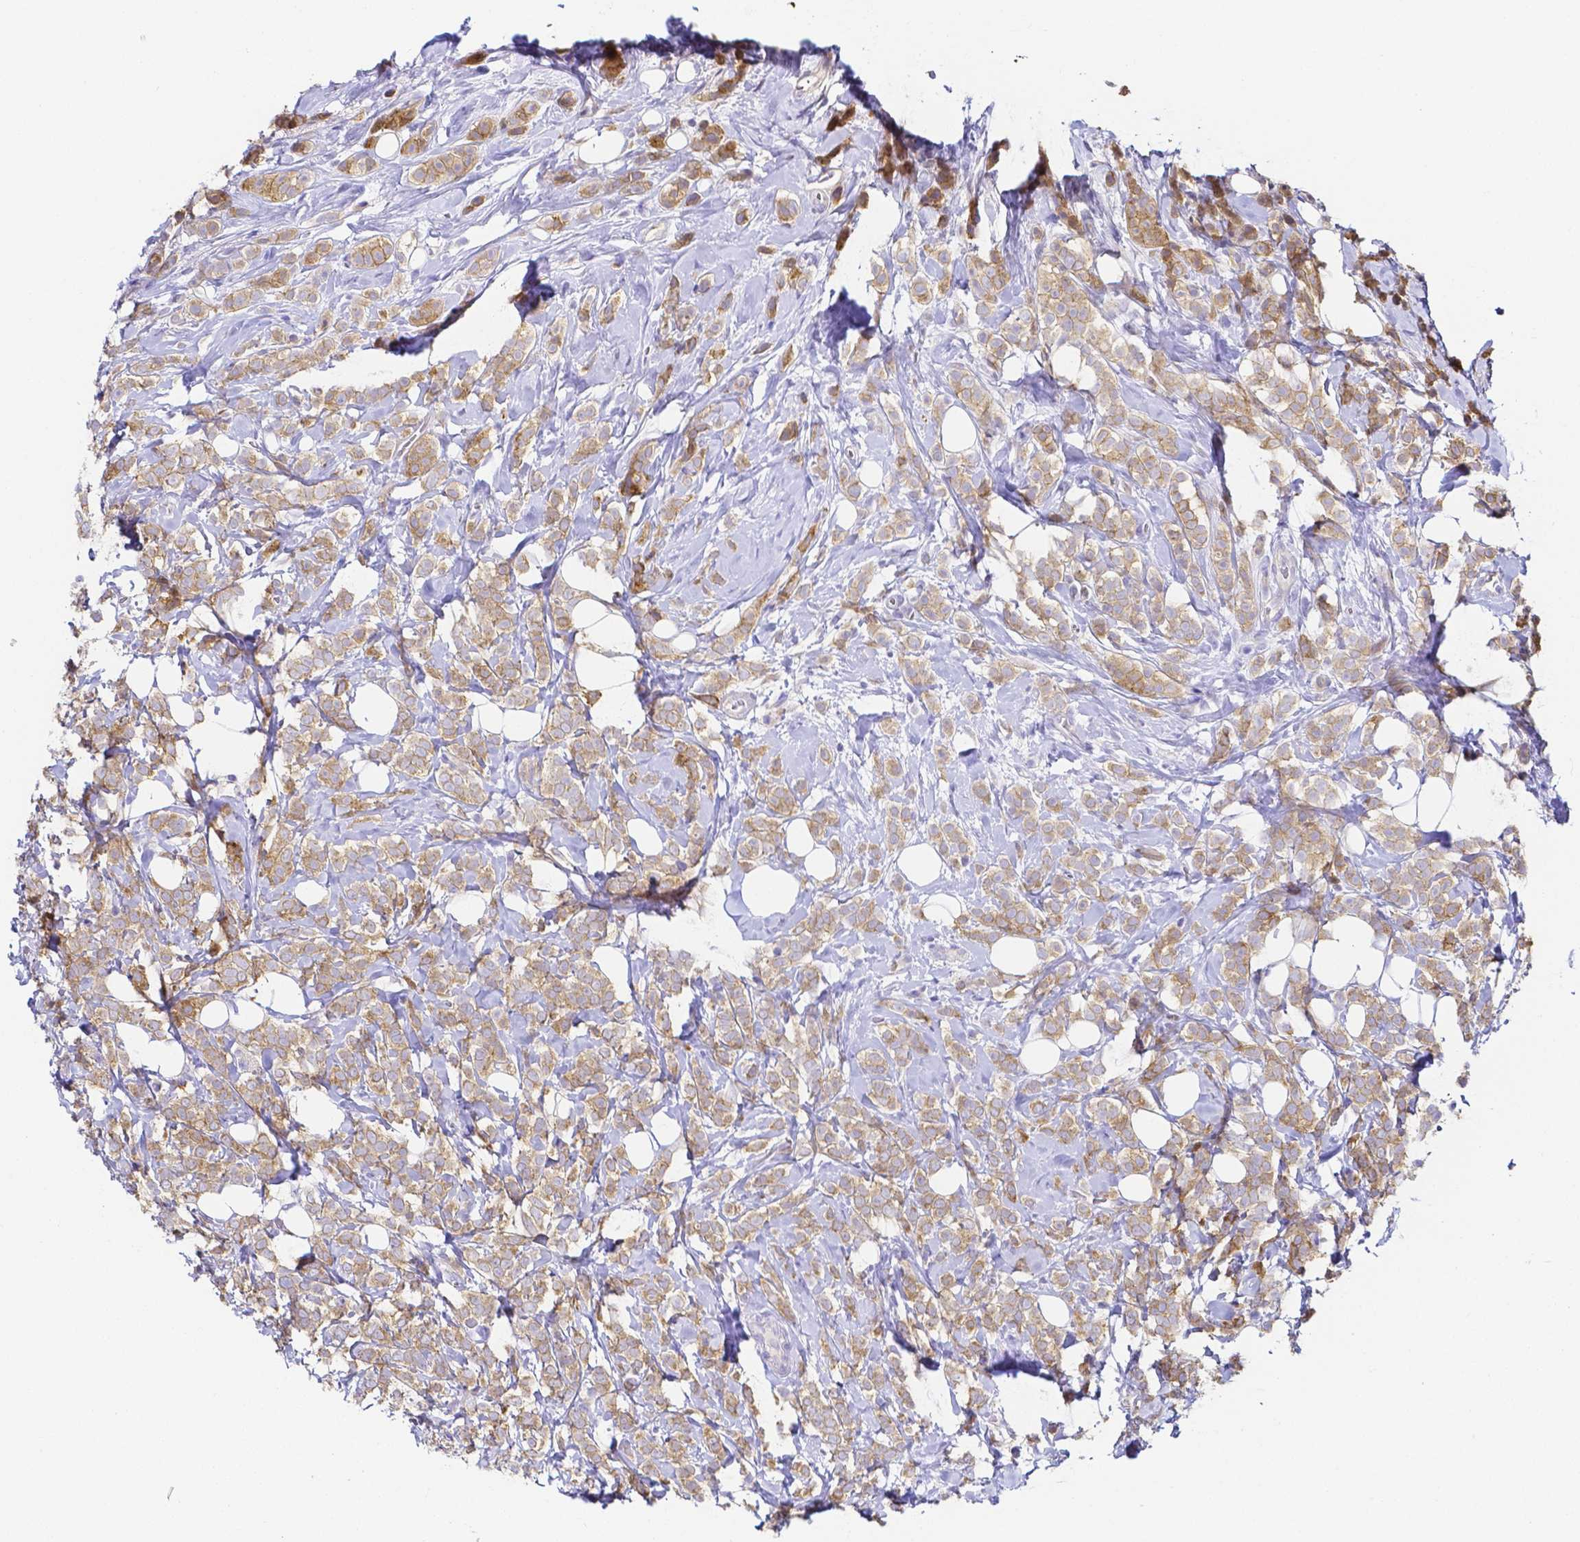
{"staining": {"intensity": "weak", "quantity": ">75%", "location": "cytoplasmic/membranous"}, "tissue": "breast cancer", "cell_type": "Tumor cells", "image_type": "cancer", "snomed": [{"axis": "morphology", "description": "Lobular carcinoma"}, {"axis": "topography", "description": "Breast"}], "caption": "DAB immunohistochemical staining of breast cancer (lobular carcinoma) exhibits weak cytoplasmic/membranous protein expression in approximately >75% of tumor cells.", "gene": "PKP3", "patient": {"sex": "female", "age": 49}}